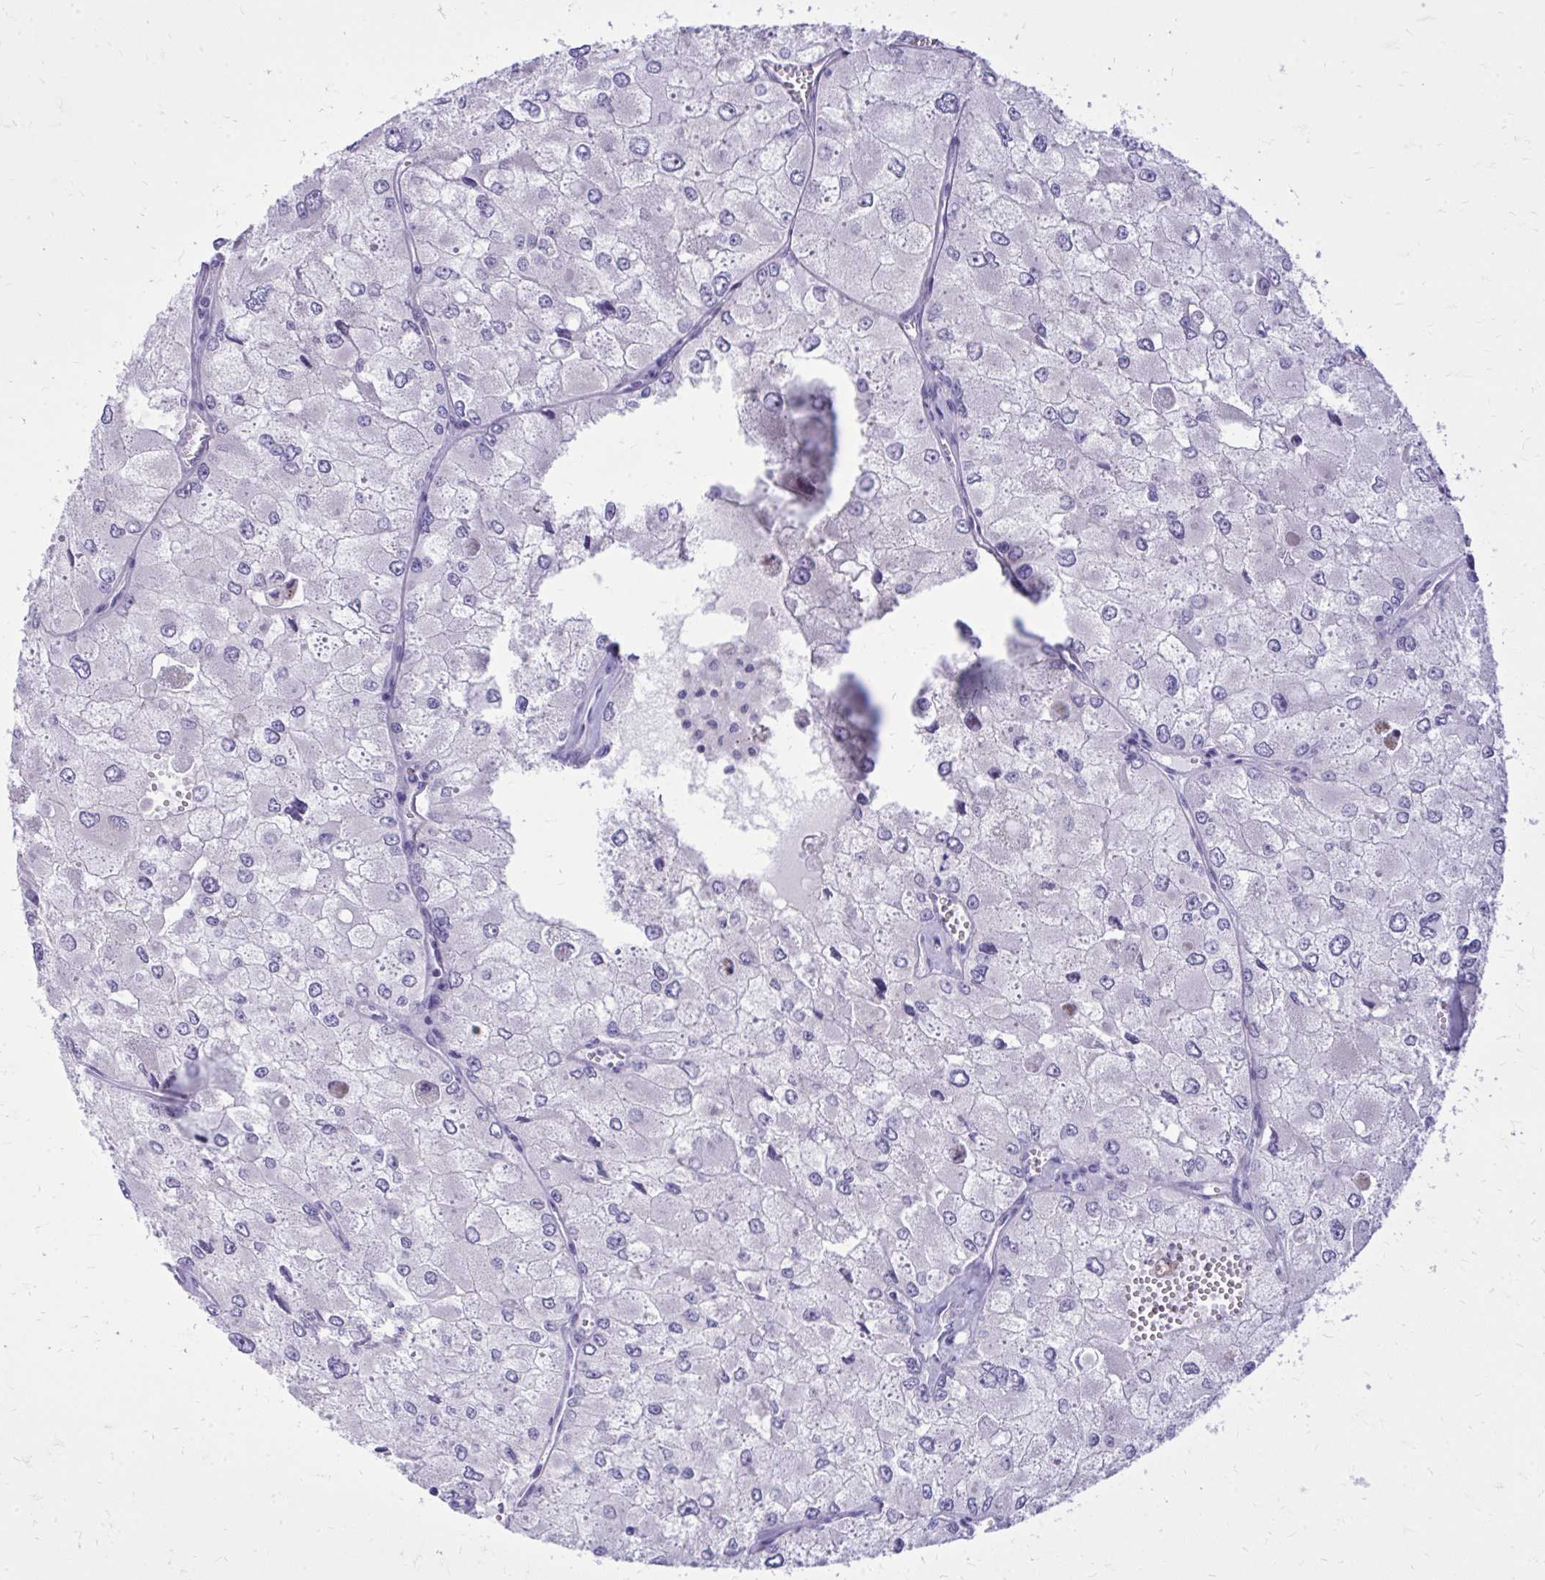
{"staining": {"intensity": "negative", "quantity": "none", "location": "none"}, "tissue": "renal cancer", "cell_type": "Tumor cells", "image_type": "cancer", "snomed": [{"axis": "morphology", "description": "Adenocarcinoma, NOS"}, {"axis": "topography", "description": "Kidney"}], "caption": "Tumor cells are negative for protein expression in human renal adenocarcinoma.", "gene": "BCL6B", "patient": {"sex": "female", "age": 70}}